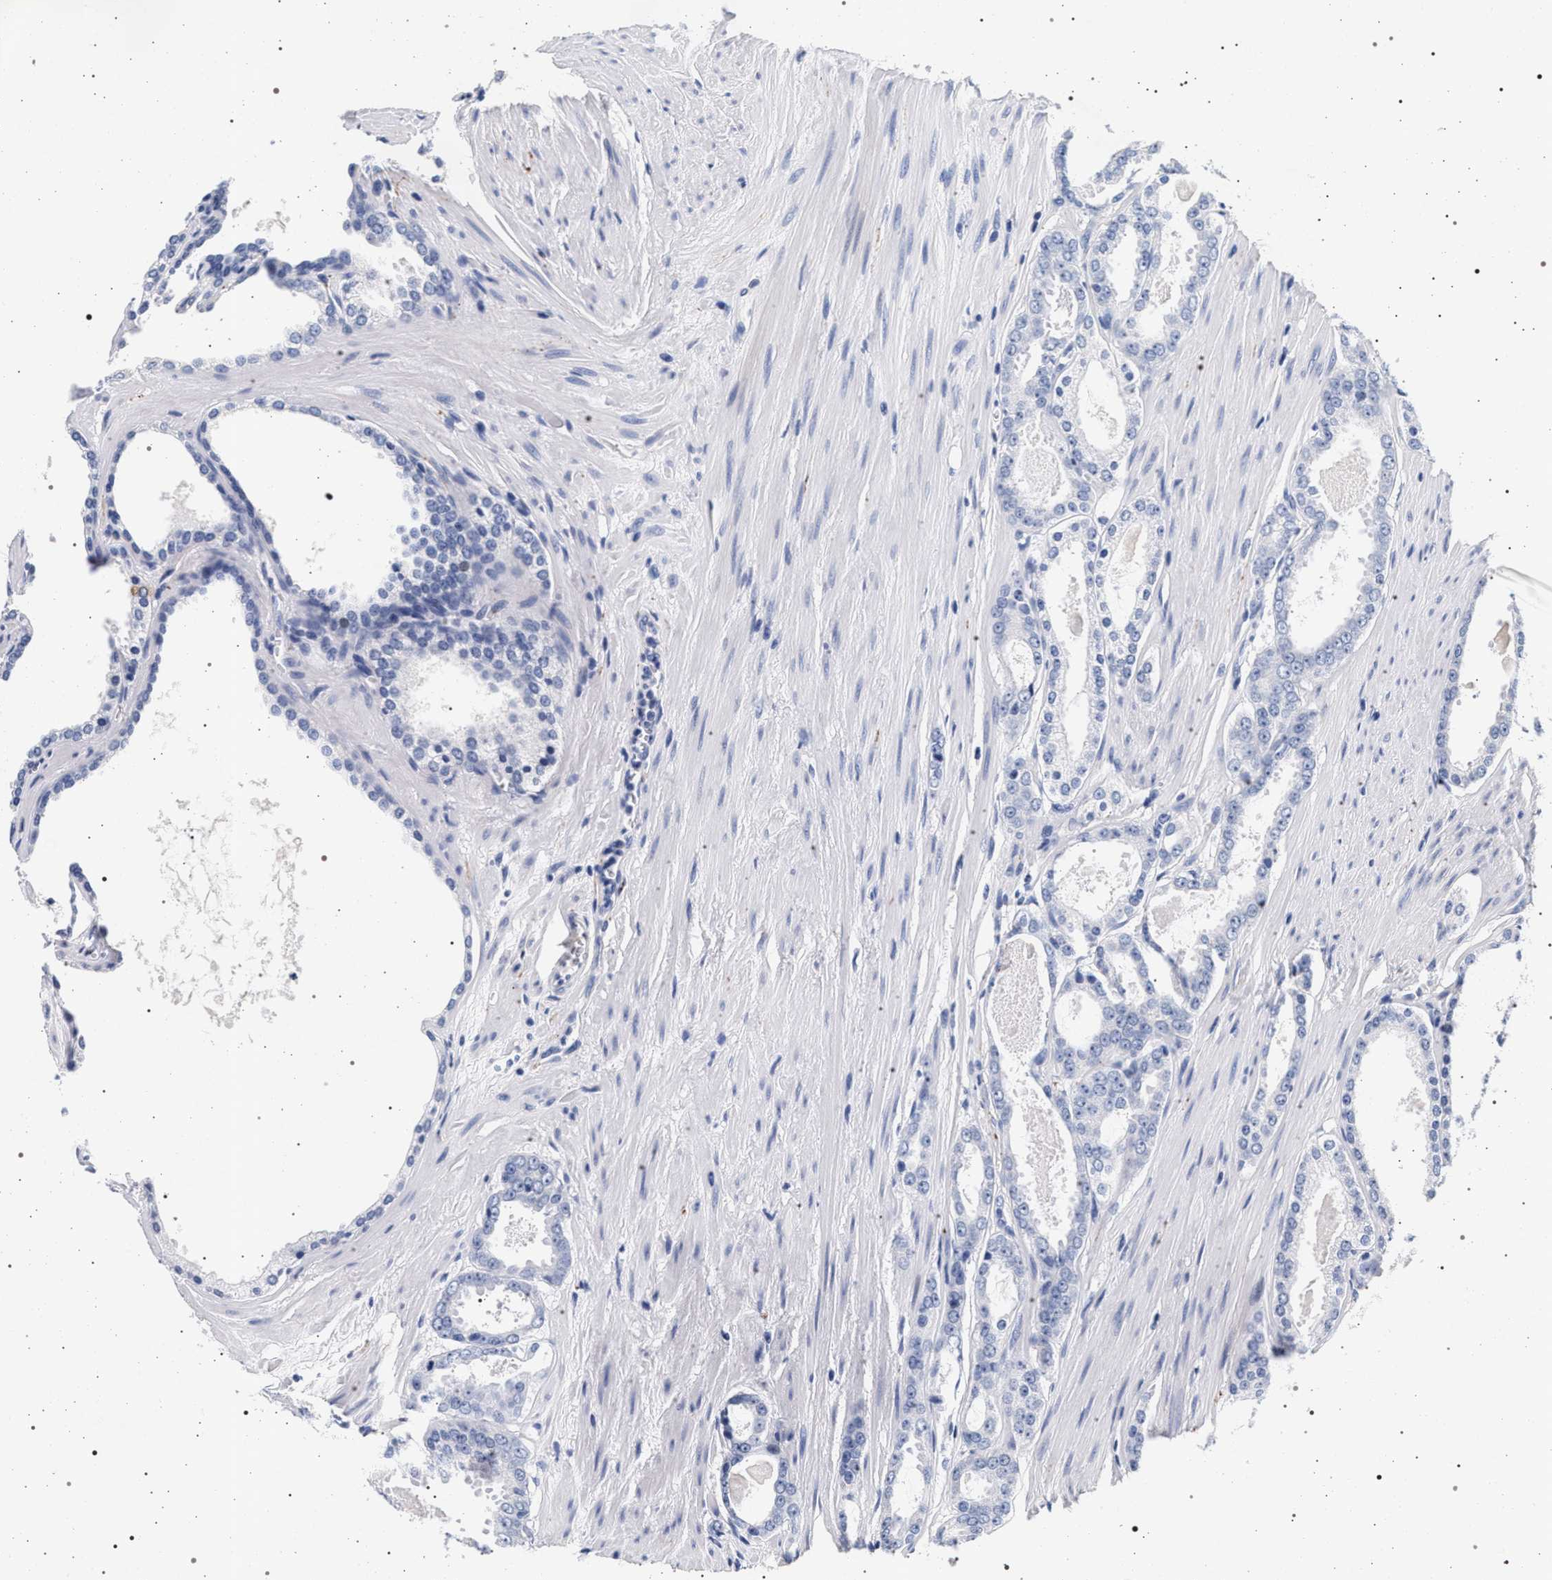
{"staining": {"intensity": "negative", "quantity": "none", "location": "none"}, "tissue": "prostate cancer", "cell_type": "Tumor cells", "image_type": "cancer", "snomed": [{"axis": "morphology", "description": "Adenocarcinoma, Low grade"}, {"axis": "topography", "description": "Prostate"}], "caption": "Protein analysis of prostate cancer (adenocarcinoma (low-grade)) displays no significant expression in tumor cells. Nuclei are stained in blue.", "gene": "SYN1", "patient": {"sex": "male", "age": 57}}